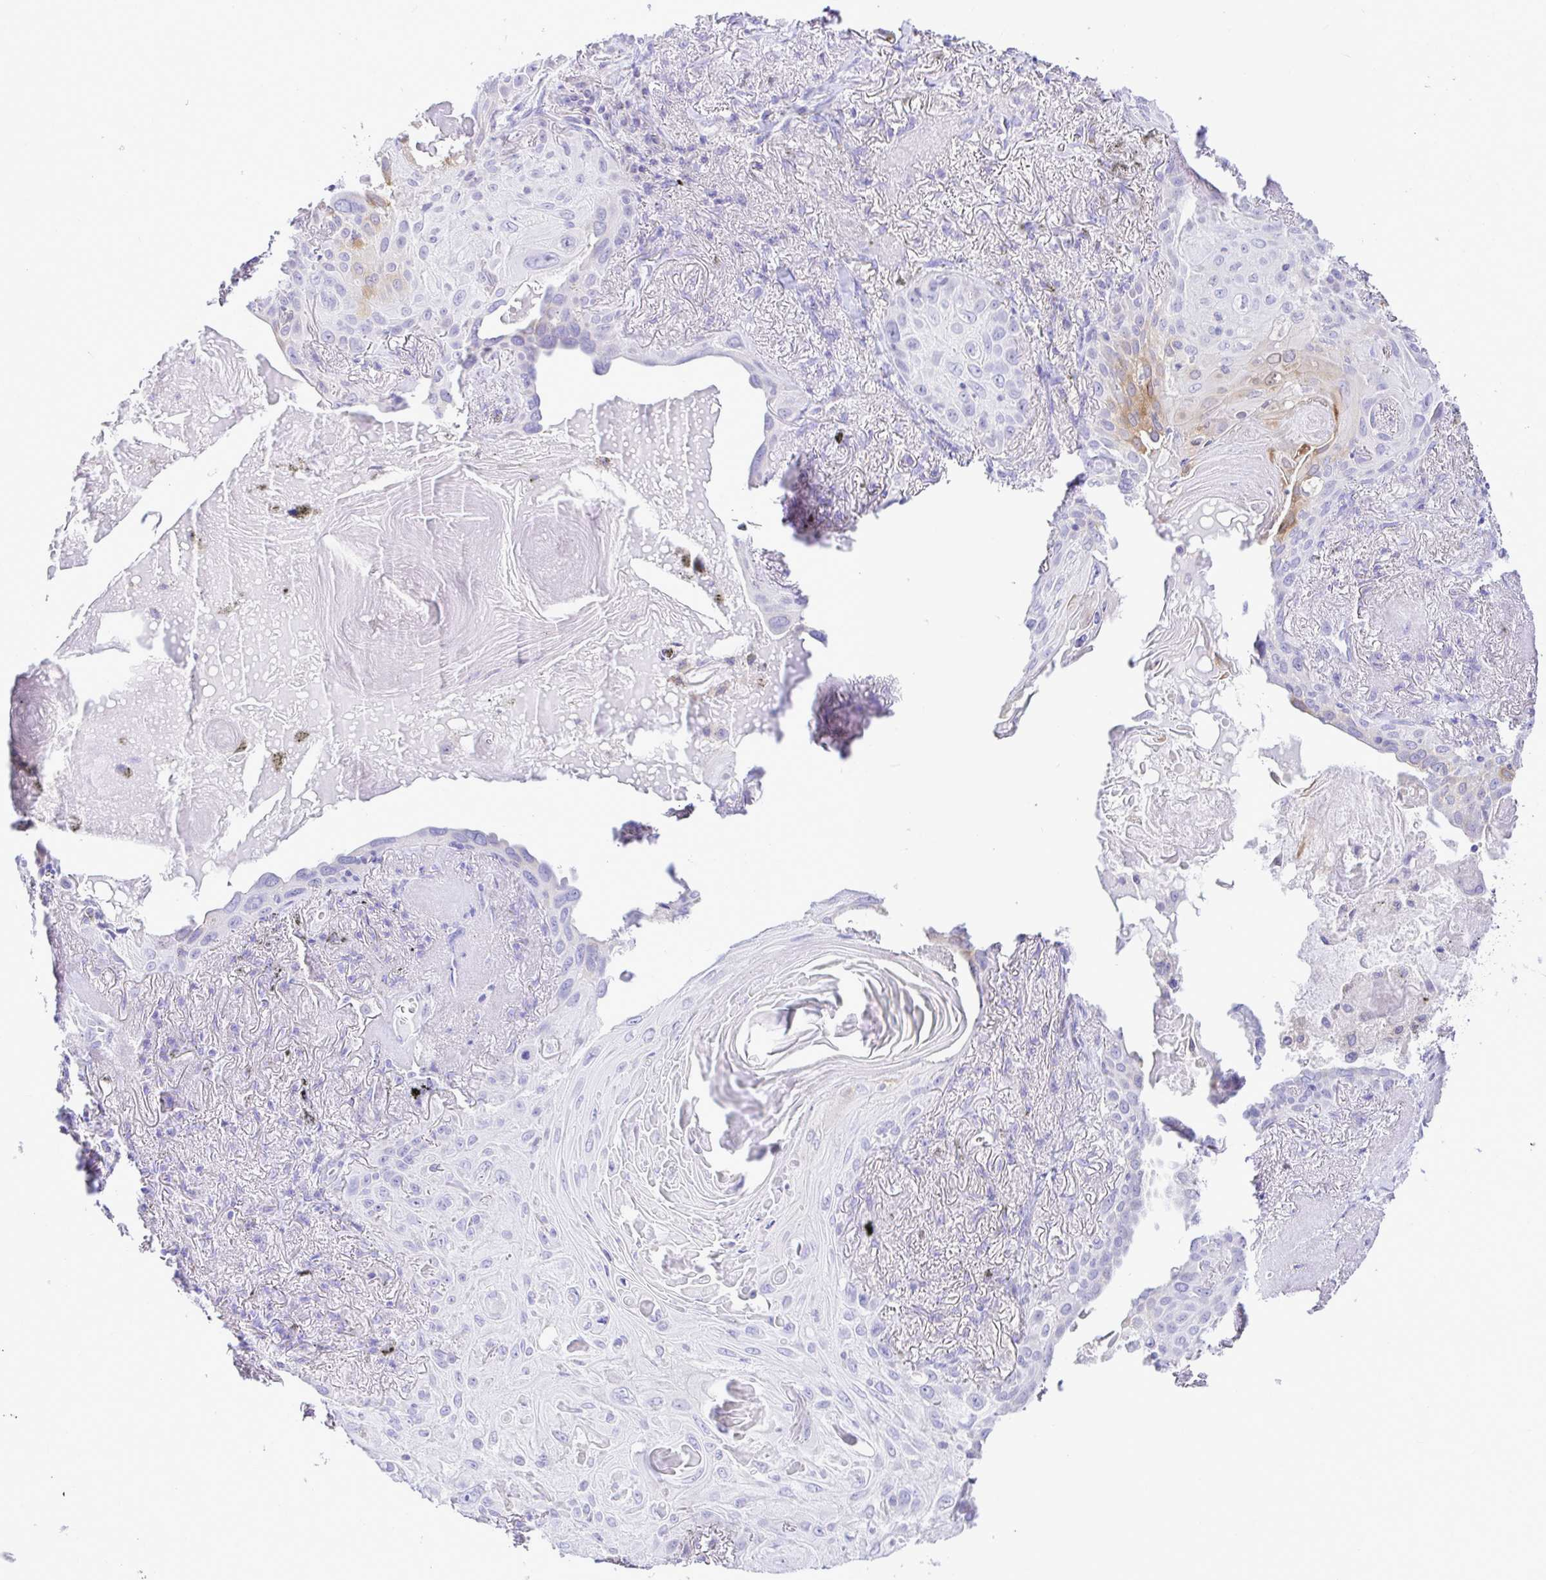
{"staining": {"intensity": "negative", "quantity": "none", "location": "none"}, "tissue": "lung cancer", "cell_type": "Tumor cells", "image_type": "cancer", "snomed": [{"axis": "morphology", "description": "Squamous cell carcinoma, NOS"}, {"axis": "topography", "description": "Lung"}], "caption": "Immunohistochemical staining of lung cancer displays no significant positivity in tumor cells.", "gene": "BACE2", "patient": {"sex": "male", "age": 79}}